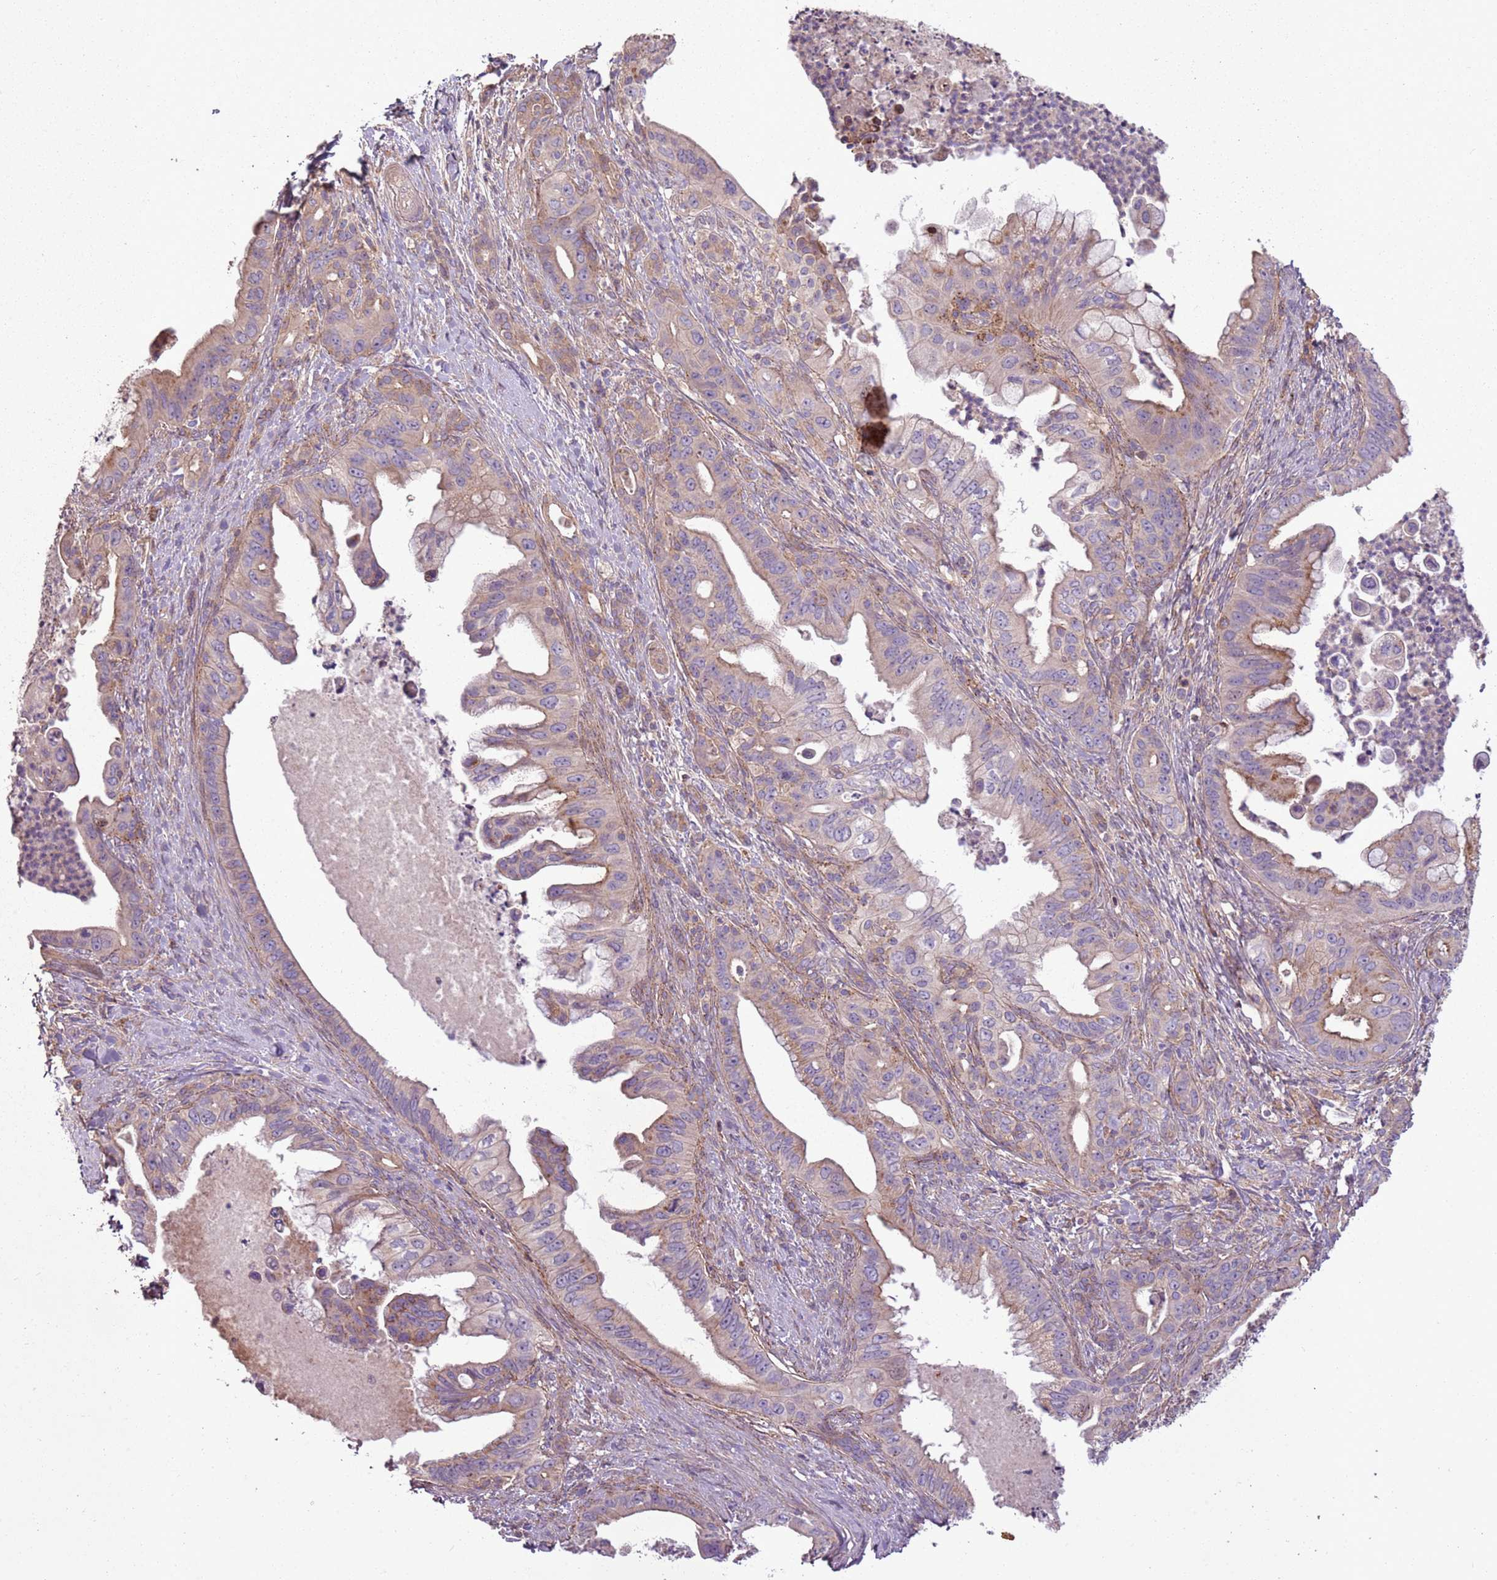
{"staining": {"intensity": "weak", "quantity": "25%-75%", "location": "cytoplasmic/membranous"}, "tissue": "pancreatic cancer", "cell_type": "Tumor cells", "image_type": "cancer", "snomed": [{"axis": "morphology", "description": "Adenocarcinoma, NOS"}, {"axis": "topography", "description": "Pancreas"}], "caption": "Adenocarcinoma (pancreatic) stained with a brown dye demonstrates weak cytoplasmic/membranous positive positivity in about 25%-75% of tumor cells.", "gene": "ANKRD24", "patient": {"sex": "male", "age": 58}}